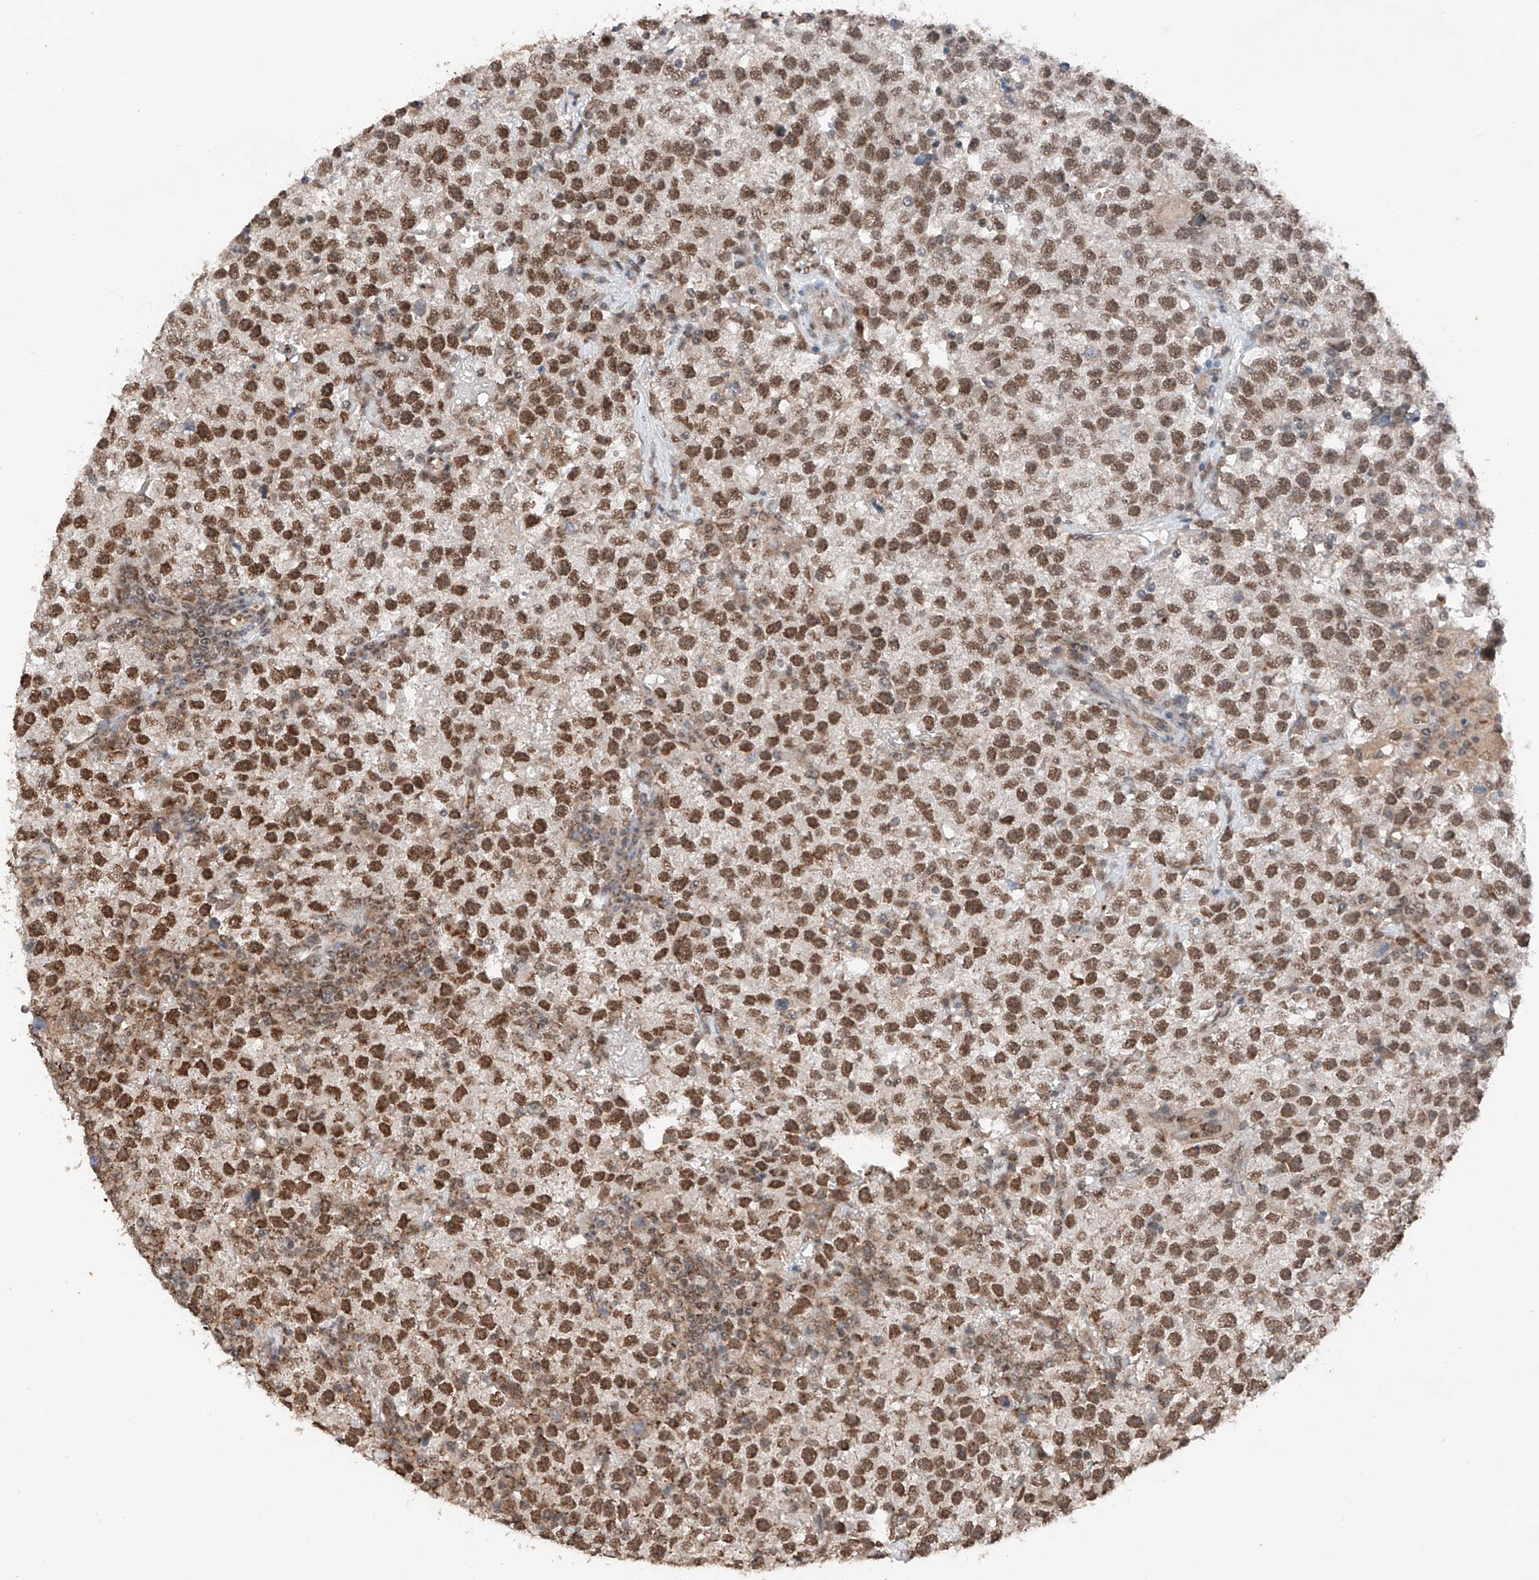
{"staining": {"intensity": "strong", "quantity": ">75%", "location": "nuclear"}, "tissue": "testis cancer", "cell_type": "Tumor cells", "image_type": "cancer", "snomed": [{"axis": "morphology", "description": "Seminoma, NOS"}, {"axis": "topography", "description": "Testis"}], "caption": "A brown stain shows strong nuclear staining of a protein in human seminoma (testis) tumor cells.", "gene": "TBX4", "patient": {"sex": "male", "age": 22}}